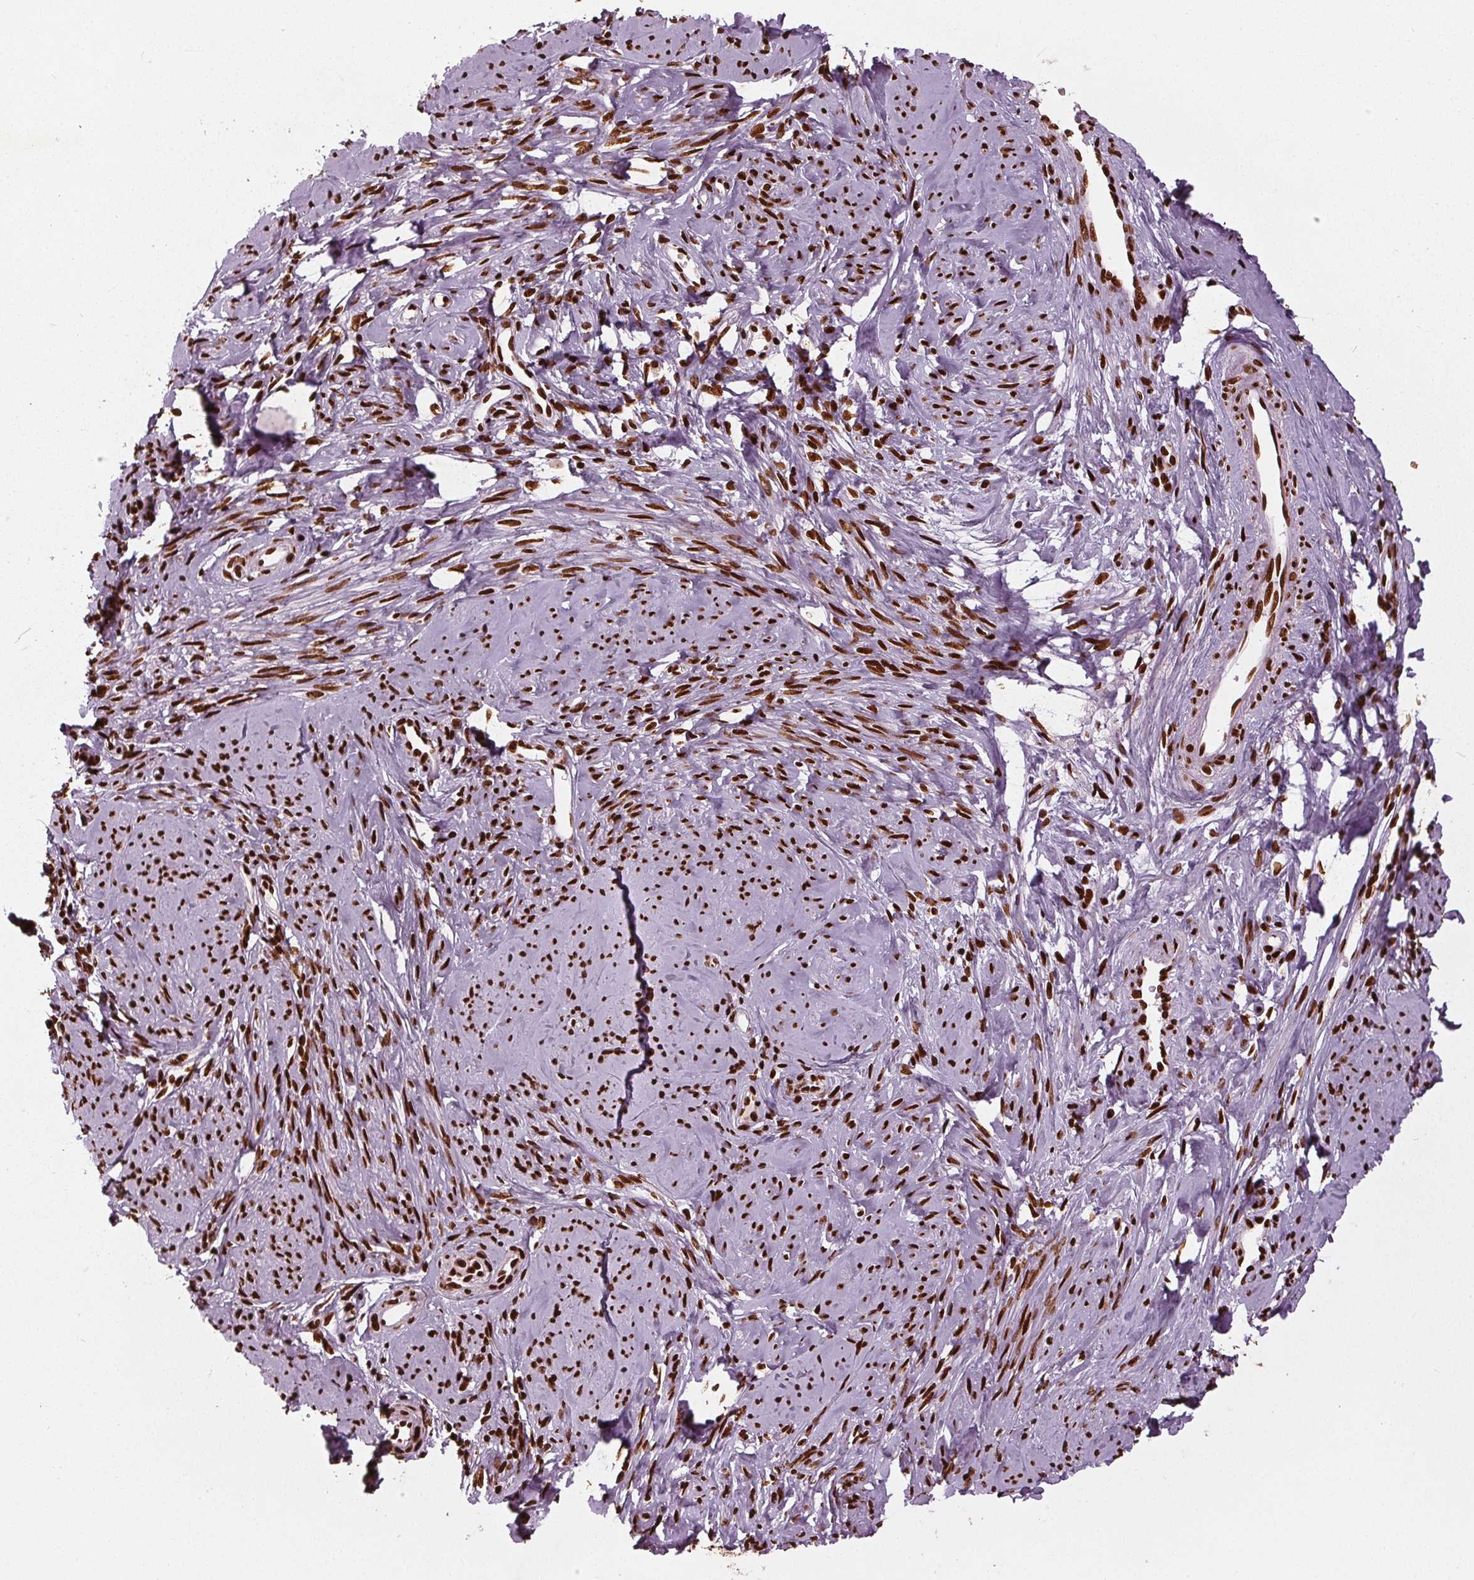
{"staining": {"intensity": "strong", "quantity": ">75%", "location": "nuclear"}, "tissue": "smooth muscle", "cell_type": "Smooth muscle cells", "image_type": "normal", "snomed": [{"axis": "morphology", "description": "Normal tissue, NOS"}, {"axis": "topography", "description": "Smooth muscle"}], "caption": "This is a histology image of immunohistochemistry (IHC) staining of unremarkable smooth muscle, which shows strong positivity in the nuclear of smooth muscle cells.", "gene": "BRD4", "patient": {"sex": "female", "age": 48}}